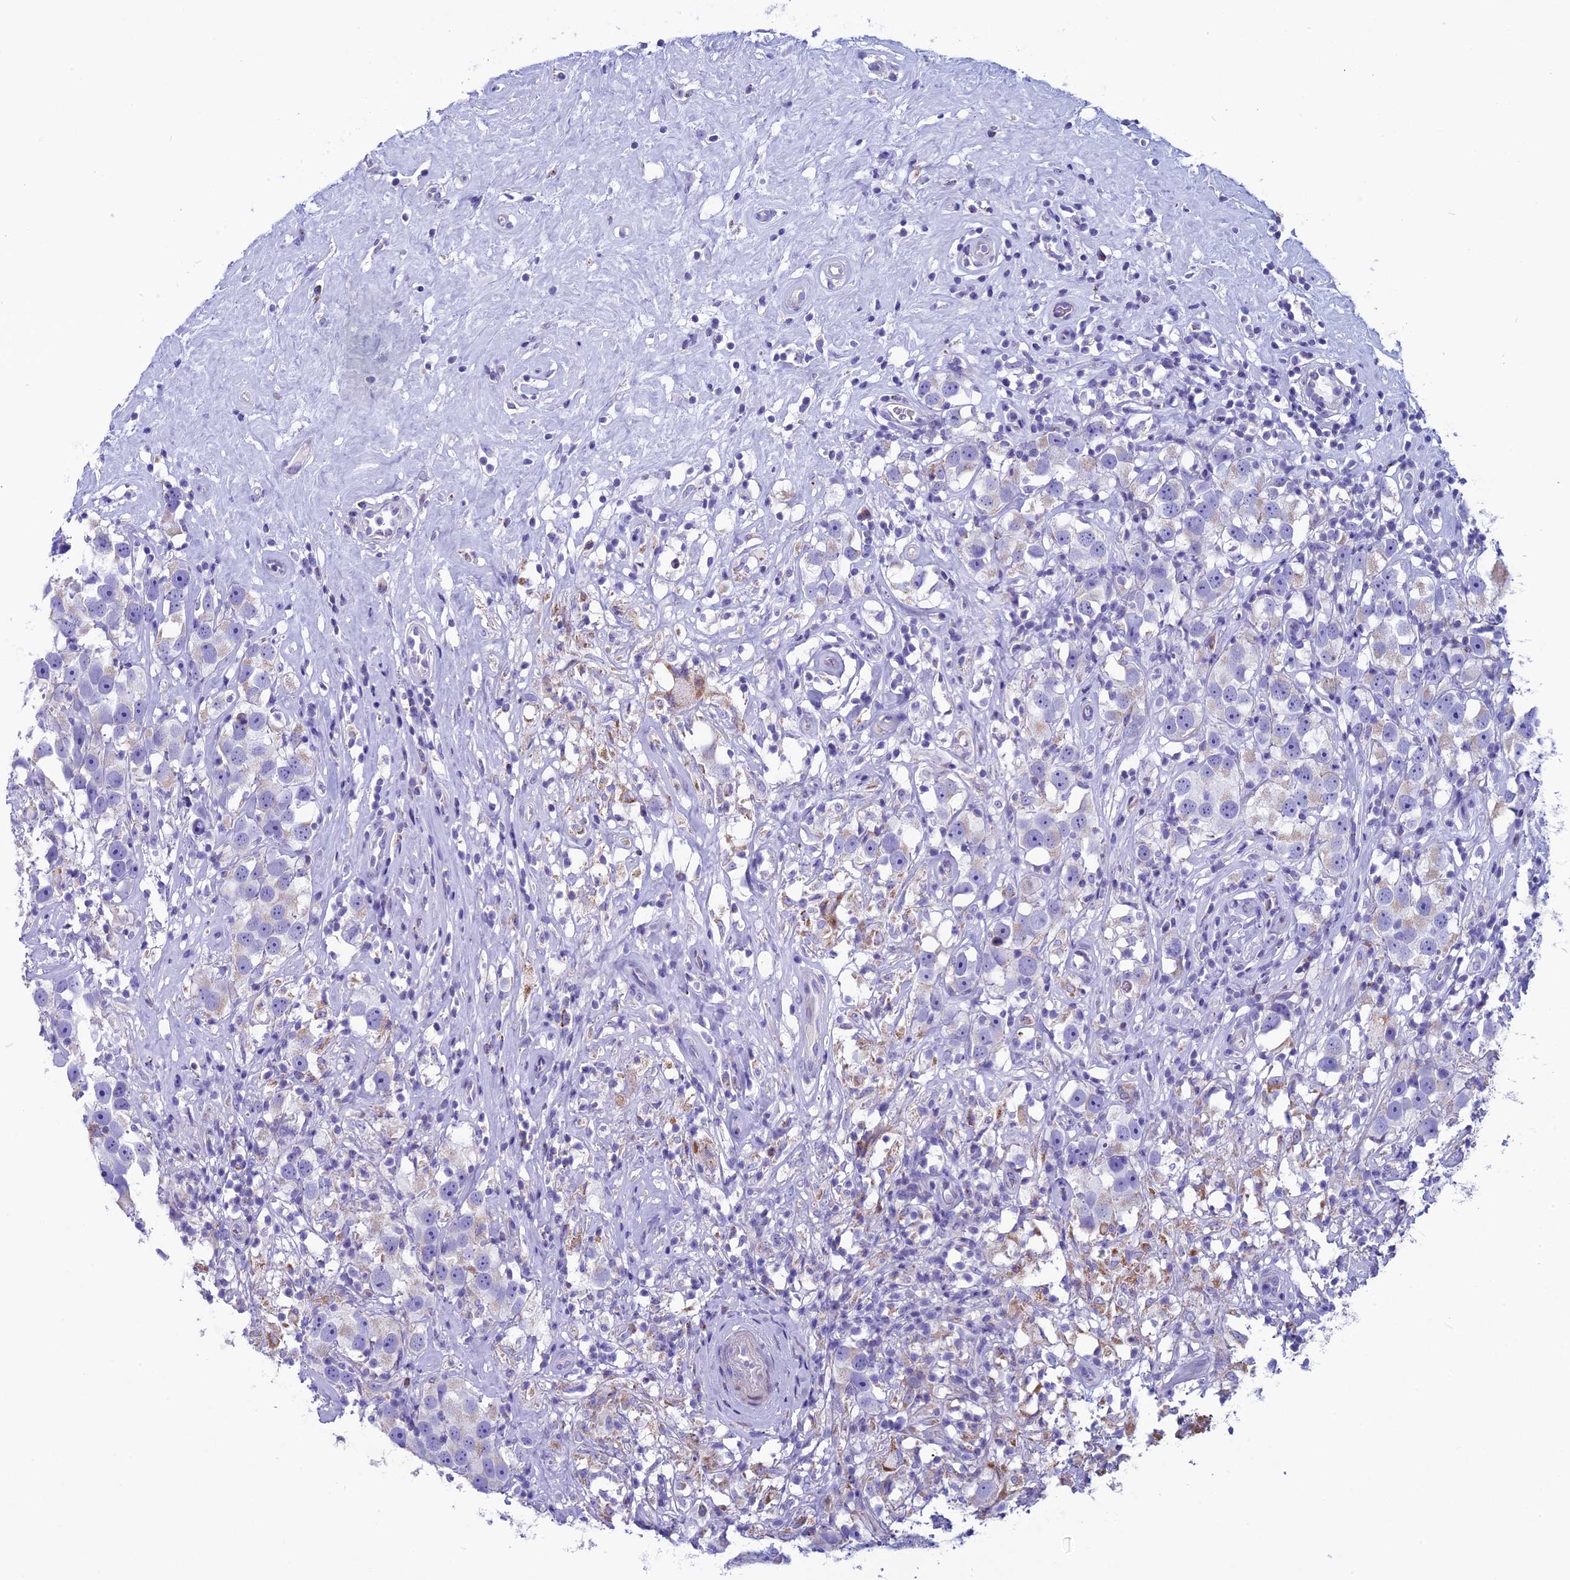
{"staining": {"intensity": "weak", "quantity": "<25%", "location": "cytoplasmic/membranous"}, "tissue": "testis cancer", "cell_type": "Tumor cells", "image_type": "cancer", "snomed": [{"axis": "morphology", "description": "Seminoma, NOS"}, {"axis": "topography", "description": "Testis"}], "caption": "Image shows no significant protein positivity in tumor cells of testis cancer (seminoma). The staining is performed using DAB (3,3'-diaminobenzidine) brown chromogen with nuclei counter-stained in using hematoxylin.", "gene": "ZNF563", "patient": {"sex": "male", "age": 49}}